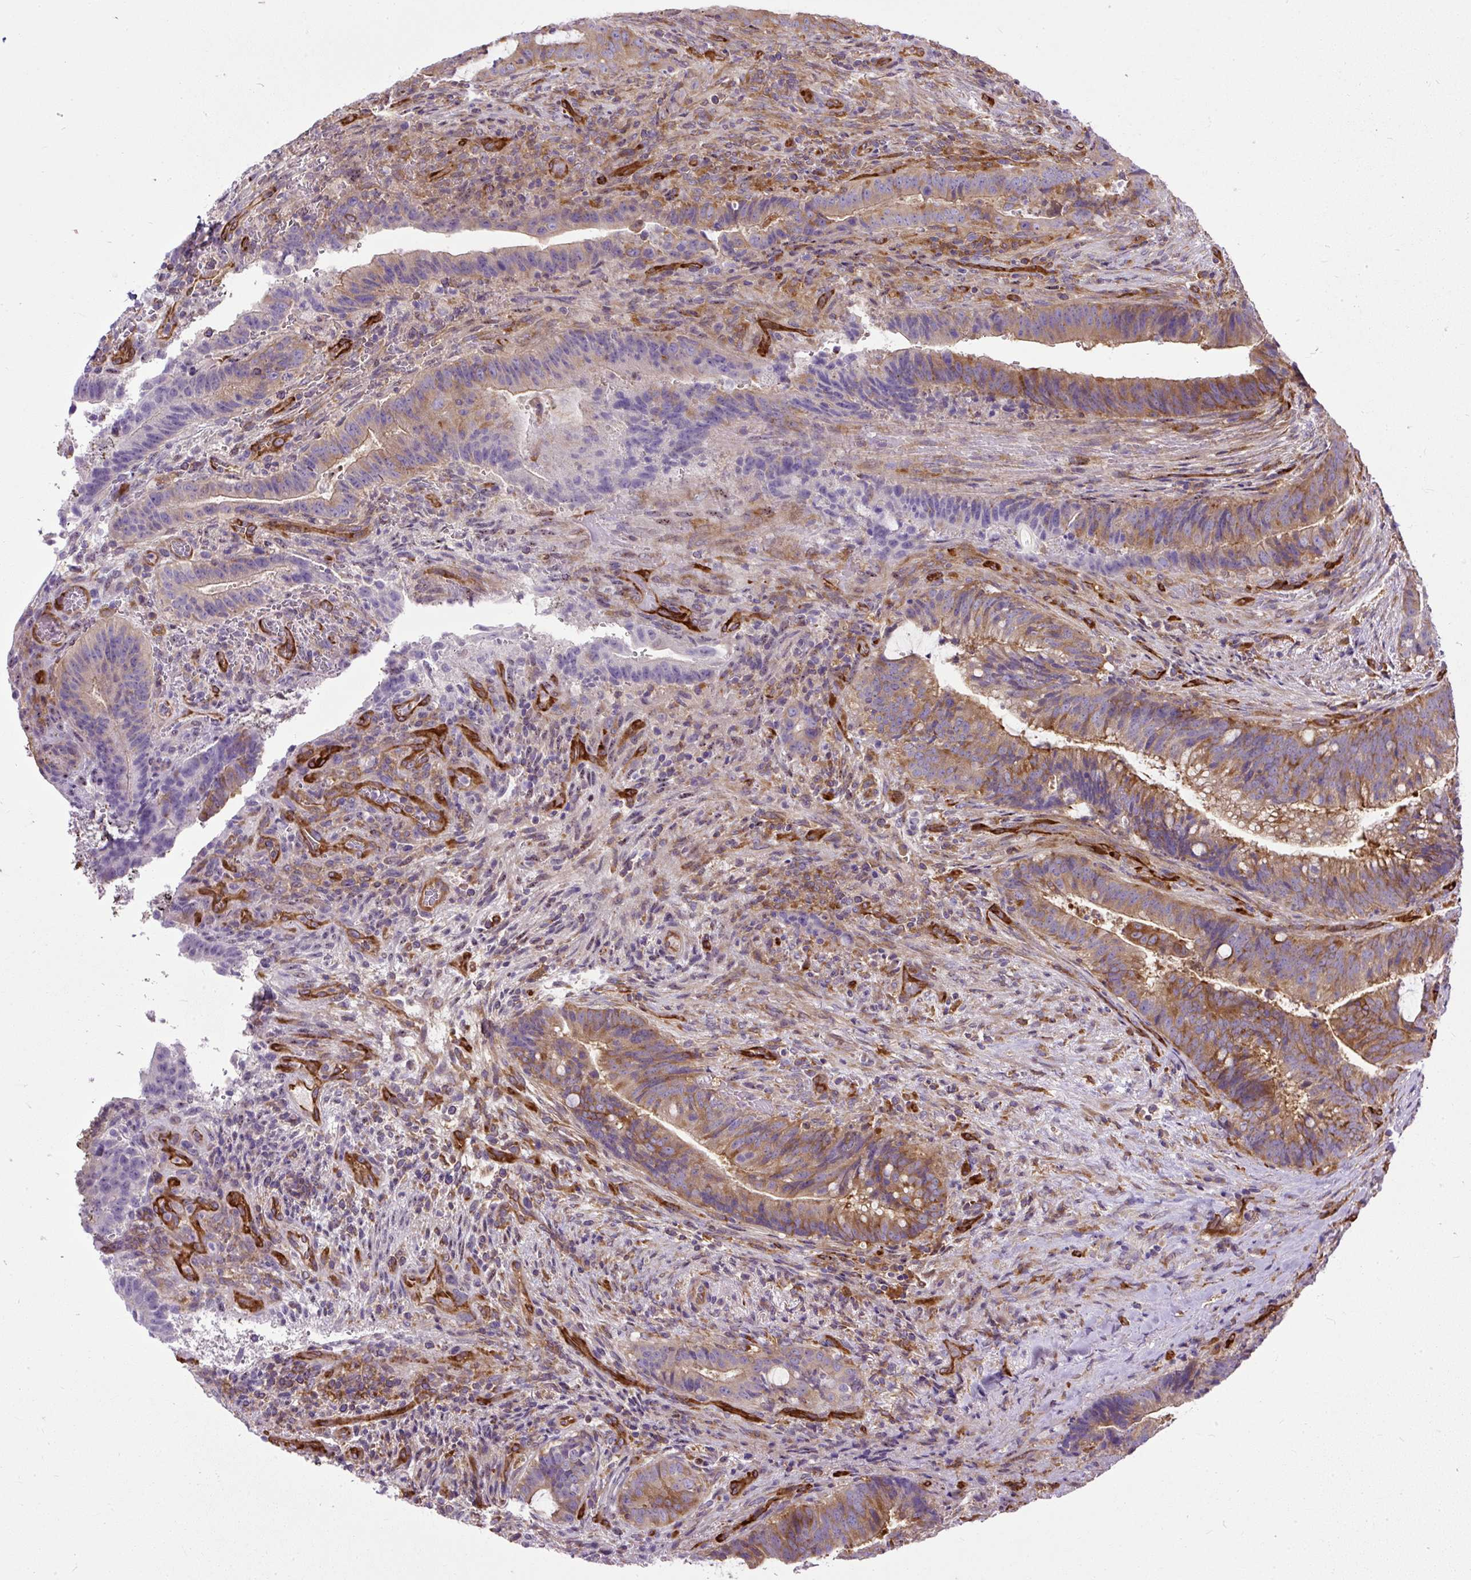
{"staining": {"intensity": "moderate", "quantity": ">75%", "location": "cytoplasmic/membranous"}, "tissue": "colorectal cancer", "cell_type": "Tumor cells", "image_type": "cancer", "snomed": [{"axis": "morphology", "description": "Adenocarcinoma, NOS"}, {"axis": "topography", "description": "Colon"}], "caption": "DAB (3,3'-diaminobenzidine) immunohistochemical staining of human colorectal cancer (adenocarcinoma) reveals moderate cytoplasmic/membranous protein positivity in about >75% of tumor cells. Immunohistochemistry stains the protein in brown and the nuclei are stained blue.", "gene": "MAP1S", "patient": {"sex": "female", "age": 43}}